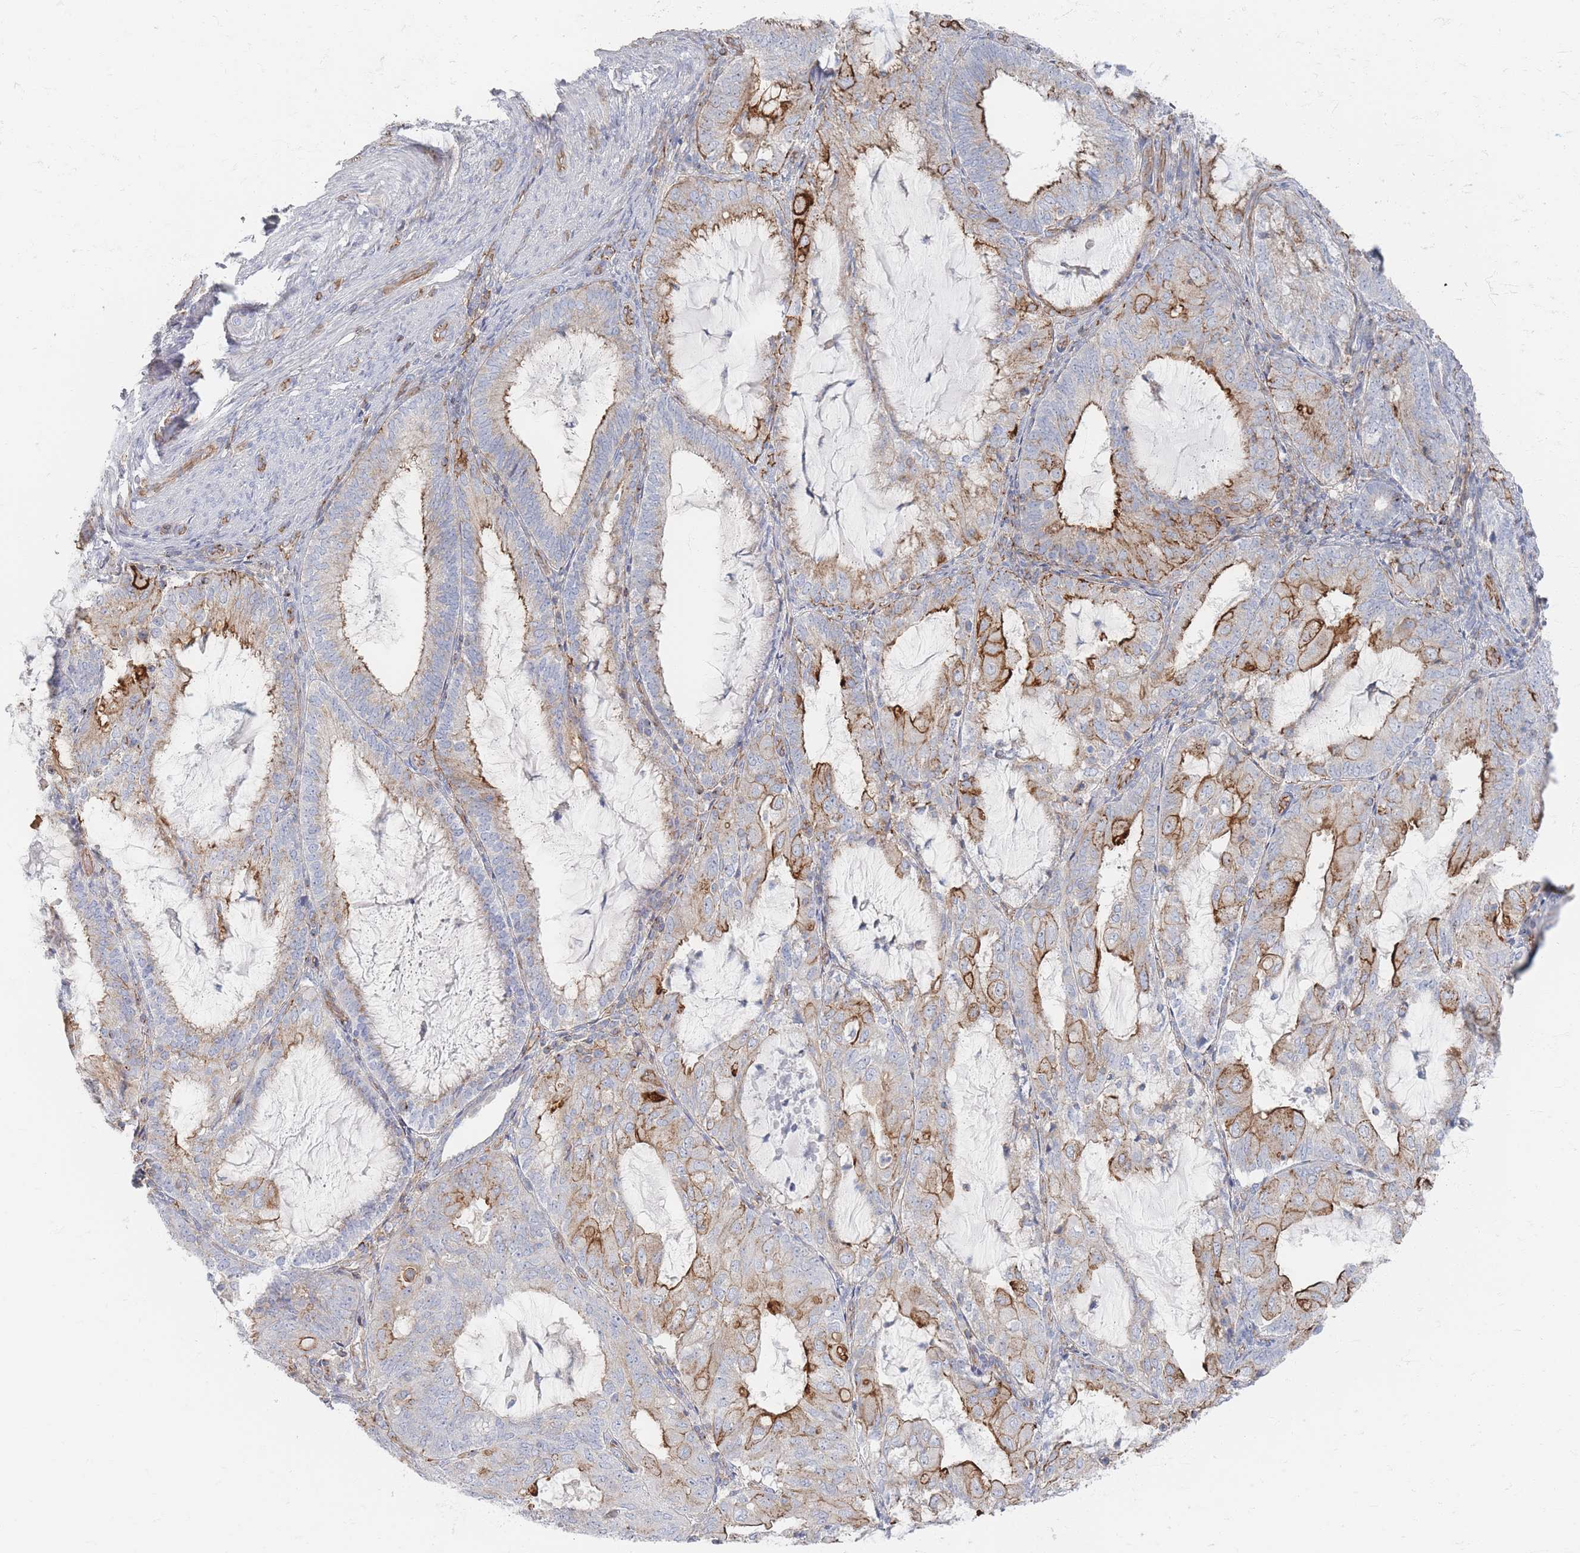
{"staining": {"intensity": "moderate", "quantity": "25%-75%", "location": "cytoplasmic/membranous"}, "tissue": "endometrial cancer", "cell_type": "Tumor cells", "image_type": "cancer", "snomed": [{"axis": "morphology", "description": "Adenocarcinoma, NOS"}, {"axis": "topography", "description": "Endometrium"}], "caption": "Endometrial cancer (adenocarcinoma) stained with DAB (3,3'-diaminobenzidine) IHC exhibits medium levels of moderate cytoplasmic/membranous positivity in approximately 25%-75% of tumor cells.", "gene": "GNB1", "patient": {"sex": "female", "age": 81}}